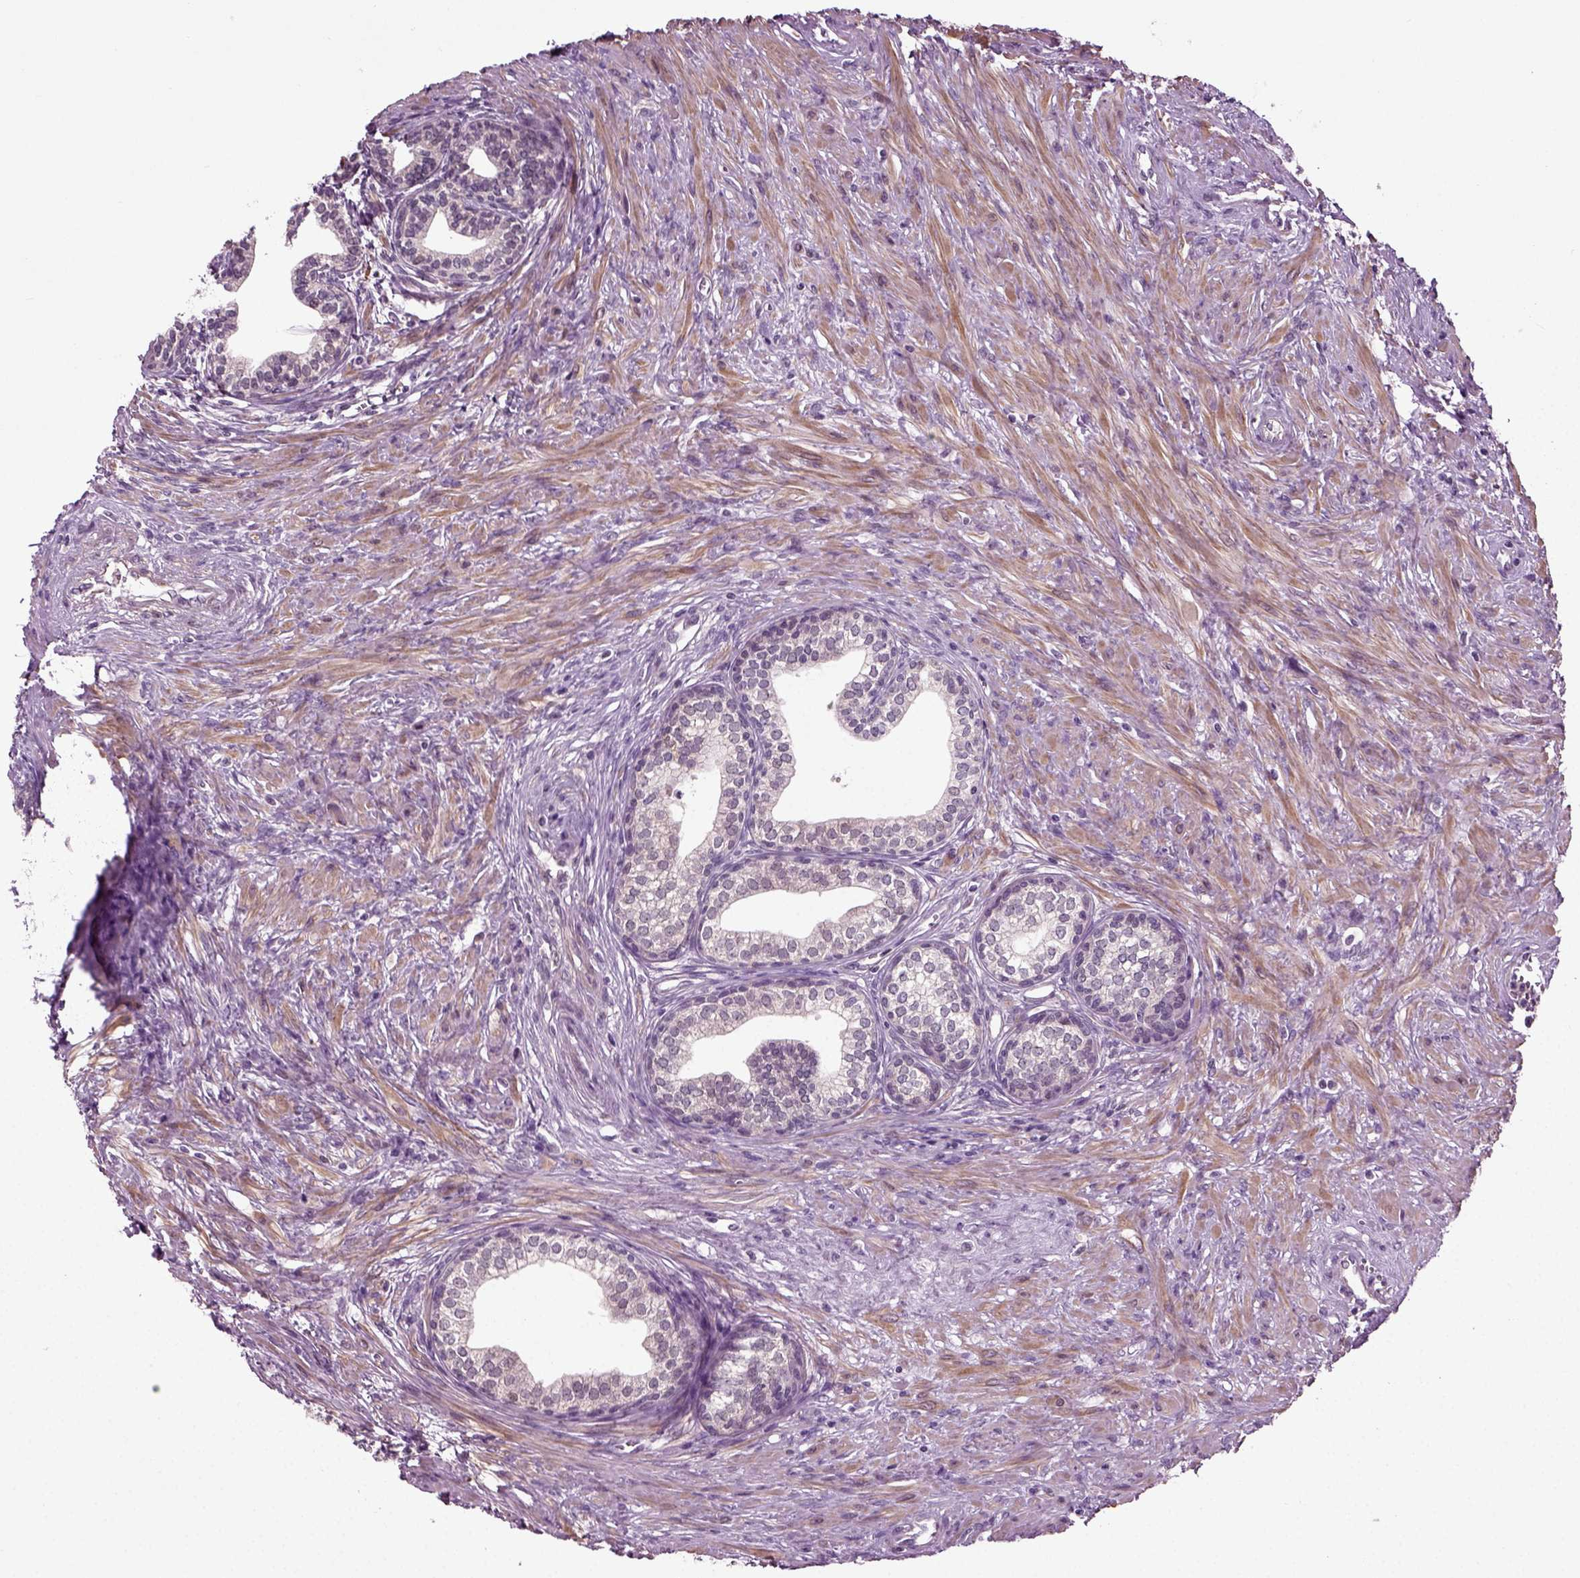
{"staining": {"intensity": "negative", "quantity": "none", "location": "none"}, "tissue": "prostate", "cell_type": "Glandular cells", "image_type": "normal", "snomed": [{"axis": "morphology", "description": "Normal tissue, NOS"}, {"axis": "topography", "description": "Prostate"}], "caption": "Photomicrograph shows no protein expression in glandular cells of benign prostate. (DAB (3,3'-diaminobenzidine) immunohistochemistry (IHC) visualized using brightfield microscopy, high magnification).", "gene": "KNSTRN", "patient": {"sex": "male", "age": 65}}